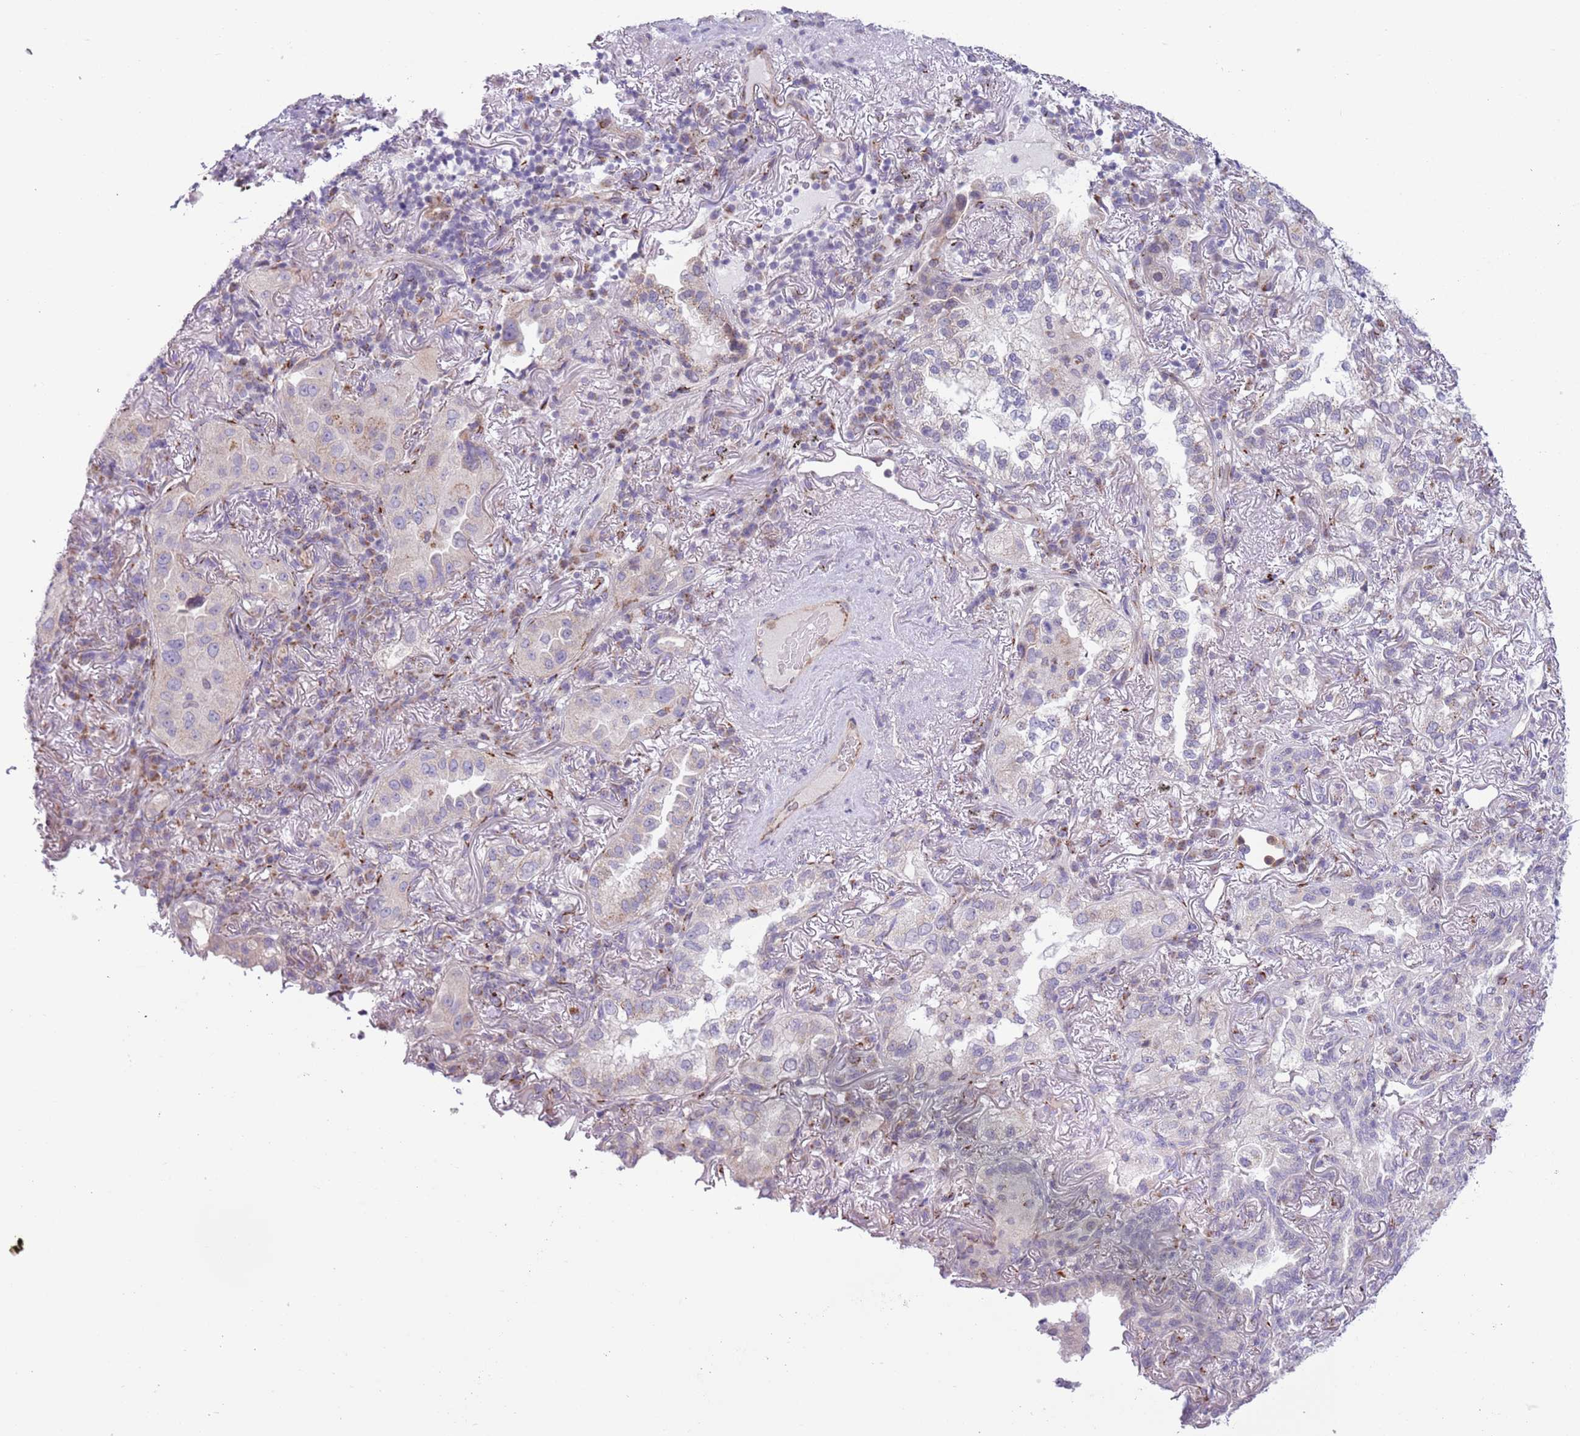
{"staining": {"intensity": "negative", "quantity": "none", "location": "none"}, "tissue": "lung cancer", "cell_type": "Tumor cells", "image_type": "cancer", "snomed": [{"axis": "morphology", "description": "Adenocarcinoma, NOS"}, {"axis": "topography", "description": "Lung"}], "caption": "There is no significant expression in tumor cells of adenocarcinoma (lung). The staining is performed using DAB brown chromogen with nuclei counter-stained in using hematoxylin.", "gene": "C20orf96", "patient": {"sex": "female", "age": 69}}